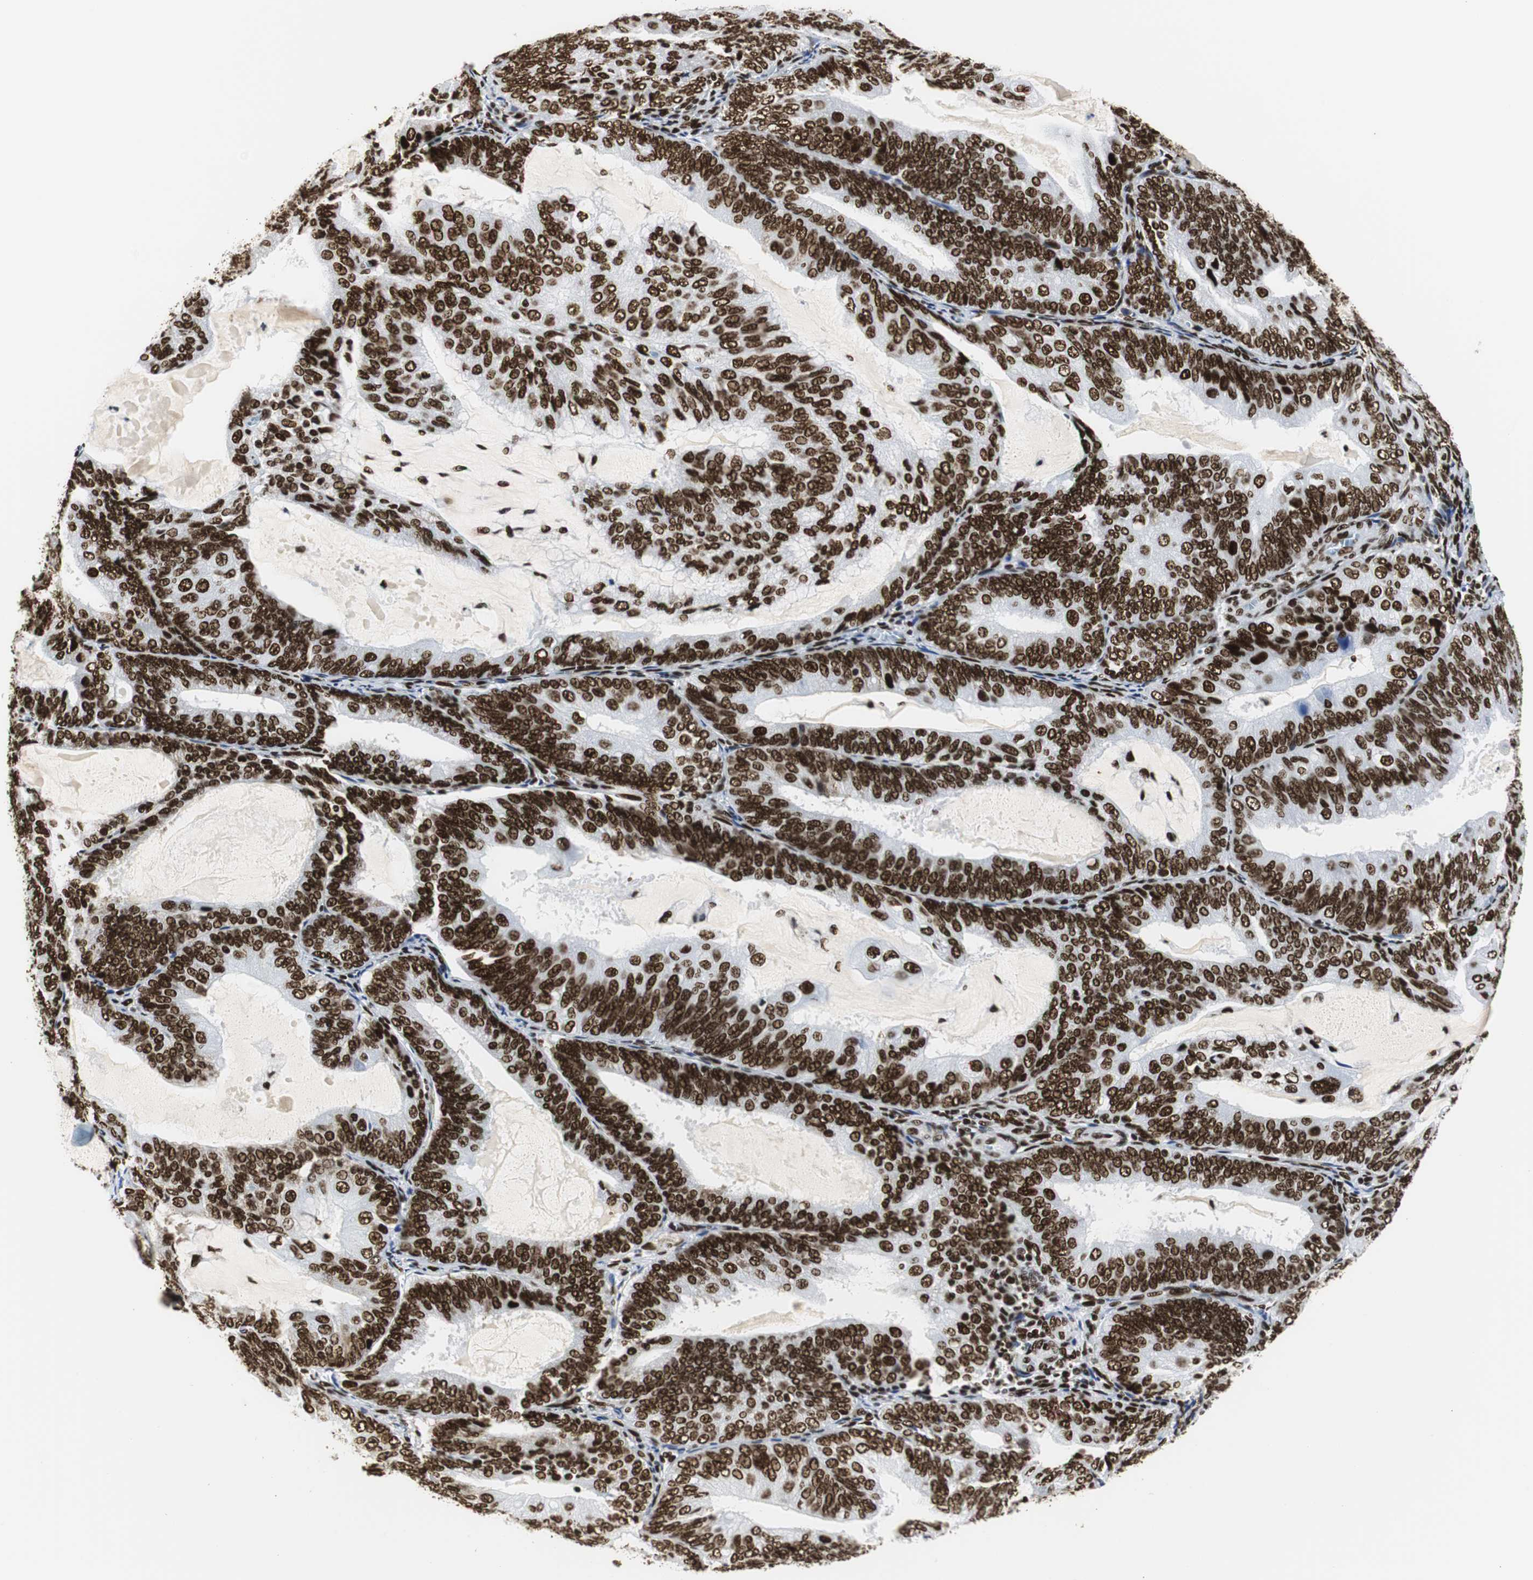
{"staining": {"intensity": "strong", "quantity": ">75%", "location": "nuclear"}, "tissue": "endometrial cancer", "cell_type": "Tumor cells", "image_type": "cancer", "snomed": [{"axis": "morphology", "description": "Adenocarcinoma, NOS"}, {"axis": "topography", "description": "Endometrium"}], "caption": "Immunohistochemistry of endometrial adenocarcinoma shows high levels of strong nuclear positivity in approximately >75% of tumor cells. The staining was performed using DAB, with brown indicating positive protein expression. Nuclei are stained blue with hematoxylin.", "gene": "HNRNPH2", "patient": {"sex": "female", "age": 81}}